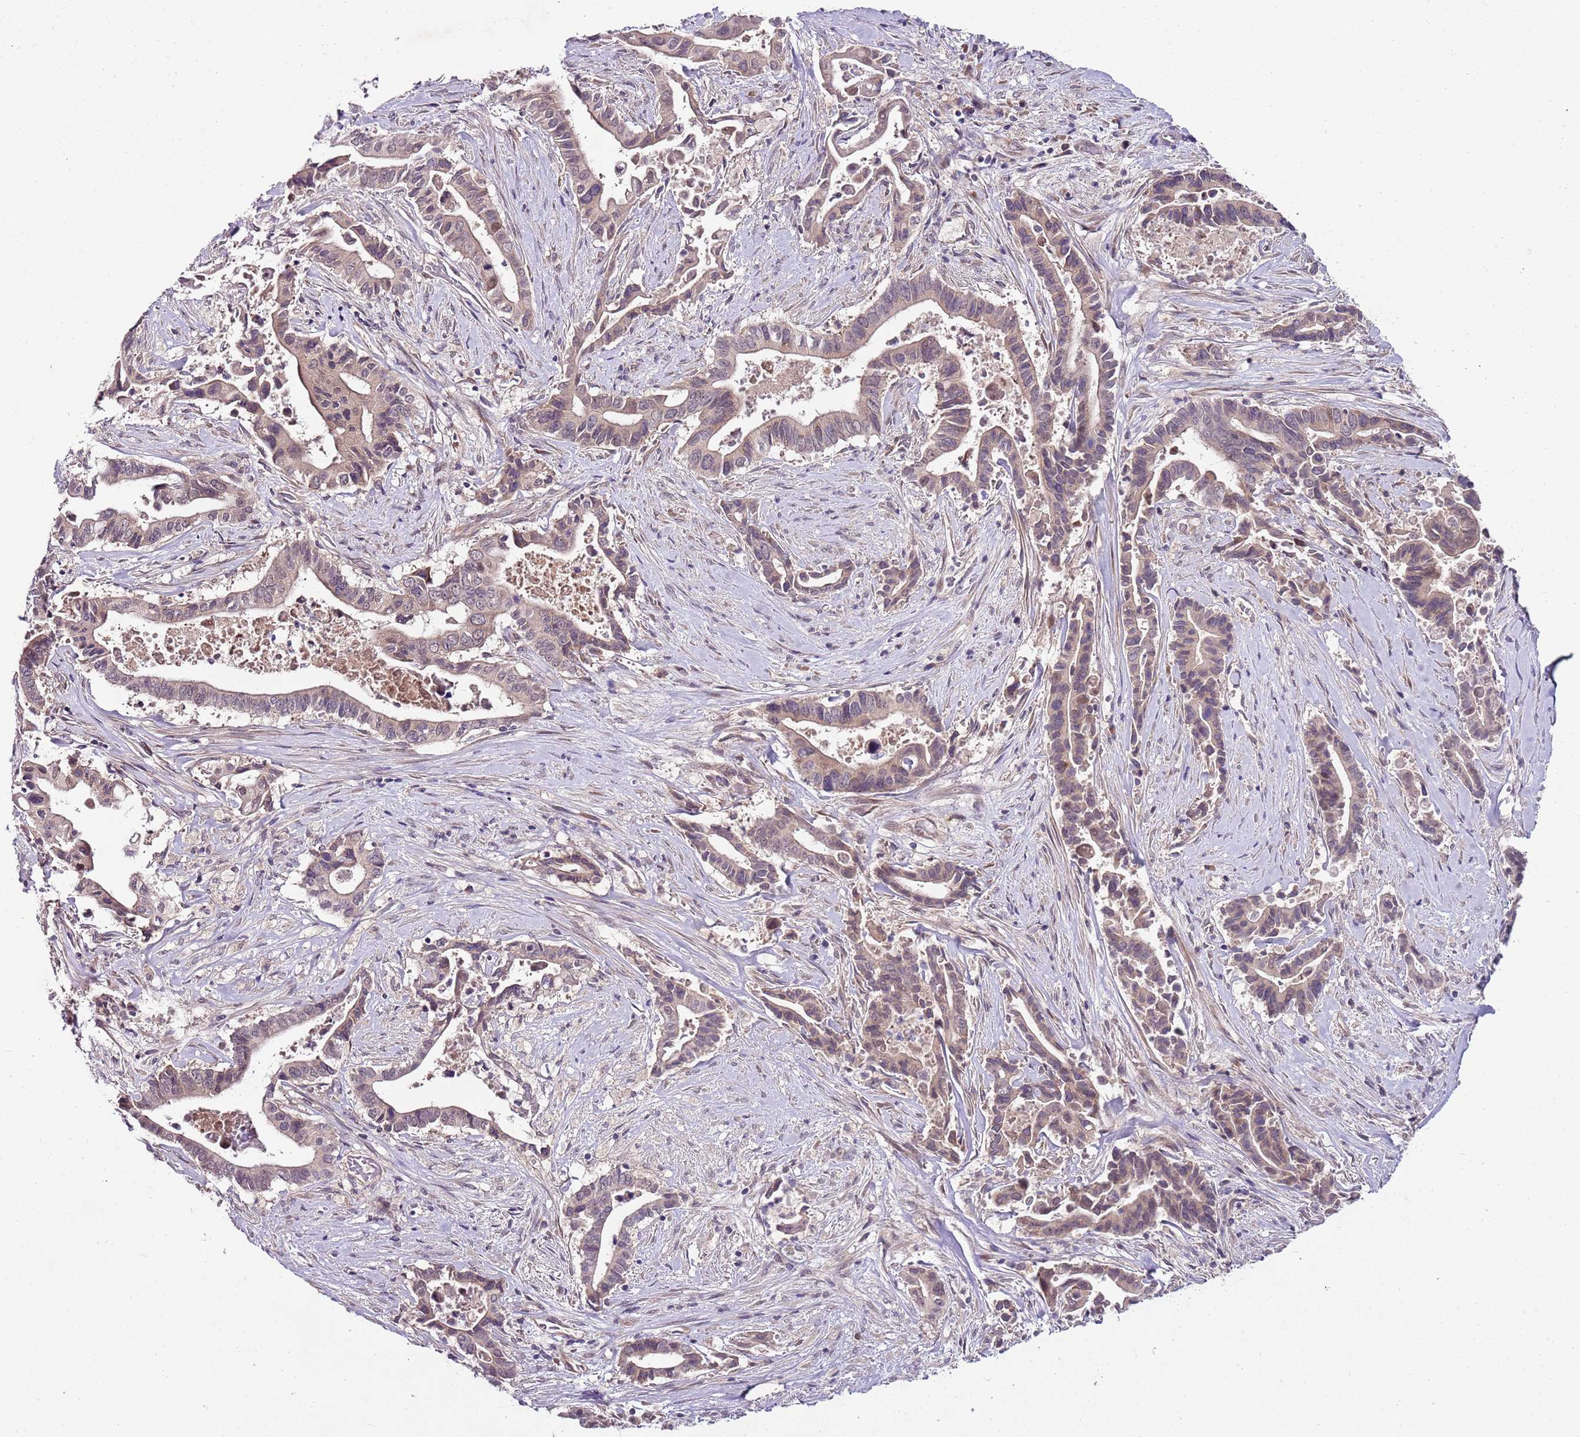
{"staining": {"intensity": "weak", "quantity": "<25%", "location": "cytoplasmic/membranous"}, "tissue": "pancreatic cancer", "cell_type": "Tumor cells", "image_type": "cancer", "snomed": [{"axis": "morphology", "description": "Adenocarcinoma, NOS"}, {"axis": "topography", "description": "Pancreas"}], "caption": "Immunohistochemistry (IHC) histopathology image of neoplastic tissue: human pancreatic cancer (adenocarcinoma) stained with DAB (3,3'-diaminobenzidine) demonstrates no significant protein positivity in tumor cells.", "gene": "FBXL22", "patient": {"sex": "female", "age": 77}}